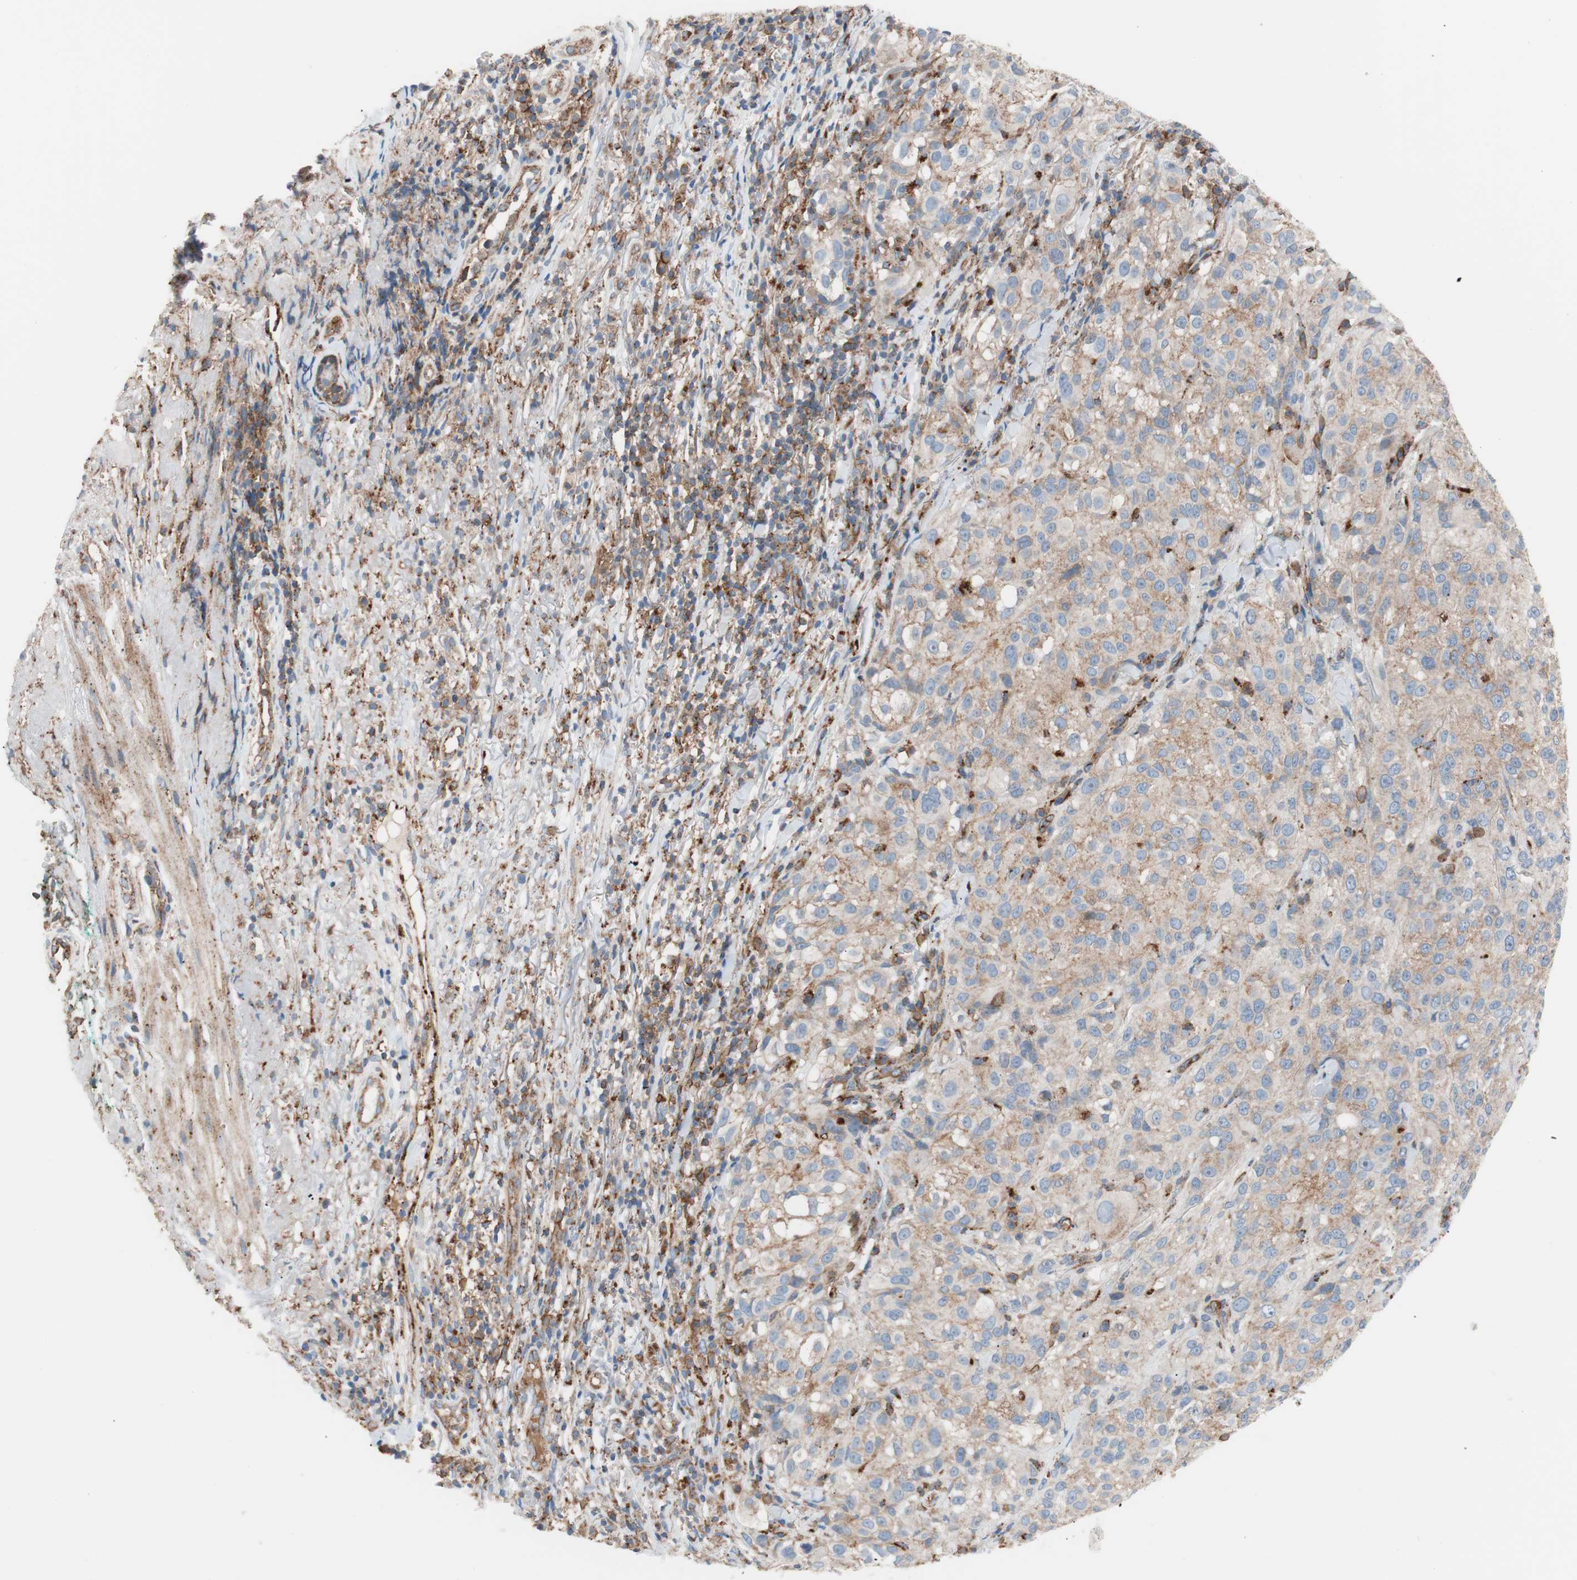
{"staining": {"intensity": "moderate", "quantity": ">75%", "location": "cytoplasmic/membranous"}, "tissue": "melanoma", "cell_type": "Tumor cells", "image_type": "cancer", "snomed": [{"axis": "morphology", "description": "Necrosis, NOS"}, {"axis": "morphology", "description": "Malignant melanoma, NOS"}, {"axis": "topography", "description": "Skin"}], "caption": "A medium amount of moderate cytoplasmic/membranous expression is present in approximately >75% of tumor cells in malignant melanoma tissue. The staining was performed using DAB (3,3'-diaminobenzidine) to visualize the protein expression in brown, while the nuclei were stained in blue with hematoxylin (Magnification: 20x).", "gene": "FLOT2", "patient": {"sex": "female", "age": 87}}